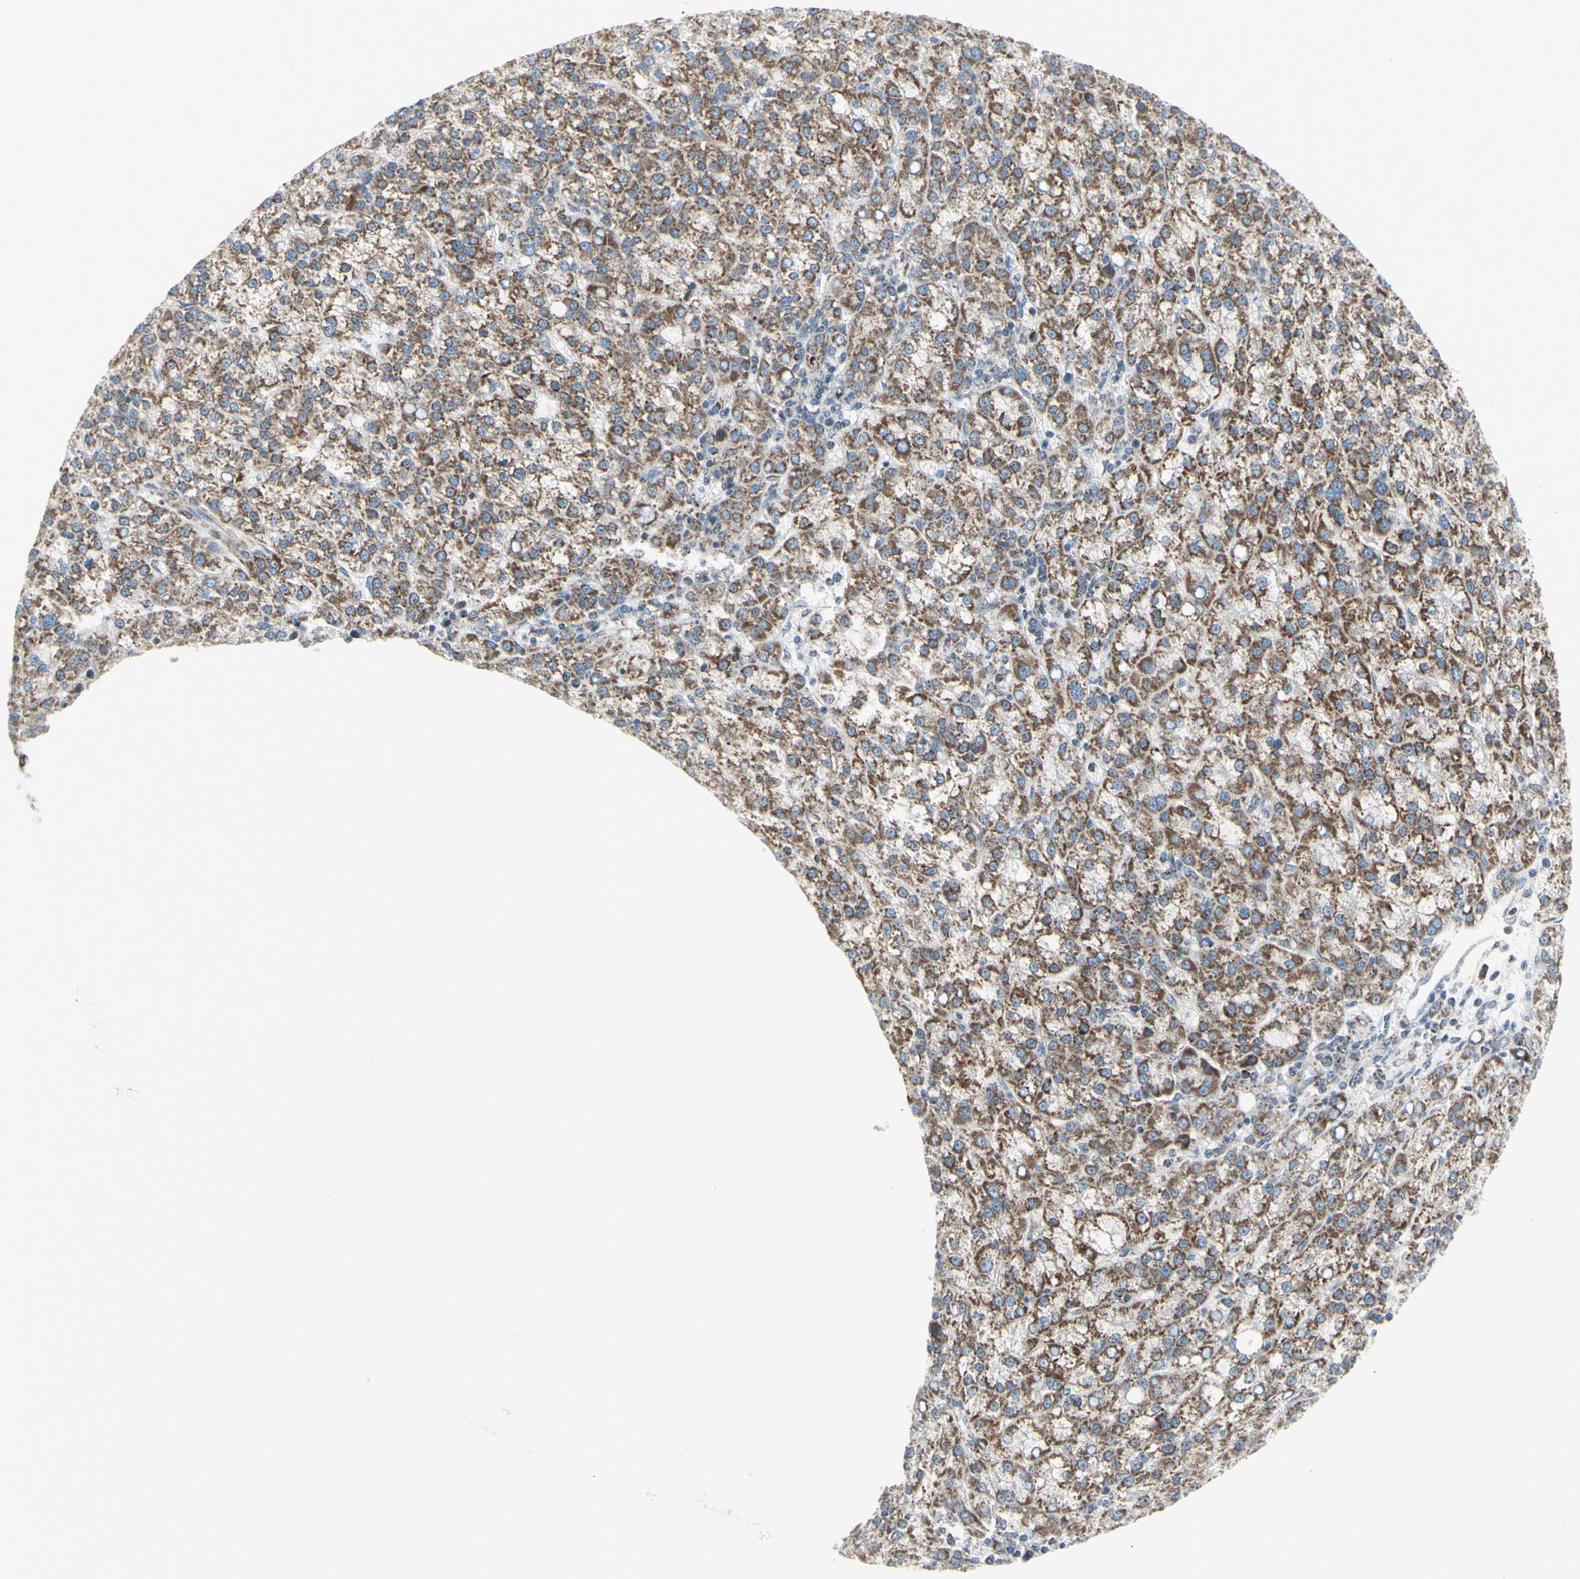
{"staining": {"intensity": "moderate", "quantity": "25%-75%", "location": "cytoplasmic/membranous"}, "tissue": "liver cancer", "cell_type": "Tumor cells", "image_type": "cancer", "snomed": [{"axis": "morphology", "description": "Carcinoma, Hepatocellular, NOS"}, {"axis": "topography", "description": "Liver"}], "caption": "Liver cancer (hepatocellular carcinoma) stained for a protein demonstrates moderate cytoplasmic/membranous positivity in tumor cells. (Brightfield microscopy of DAB IHC at high magnification).", "gene": "FAM171B", "patient": {"sex": "female", "age": 58}}